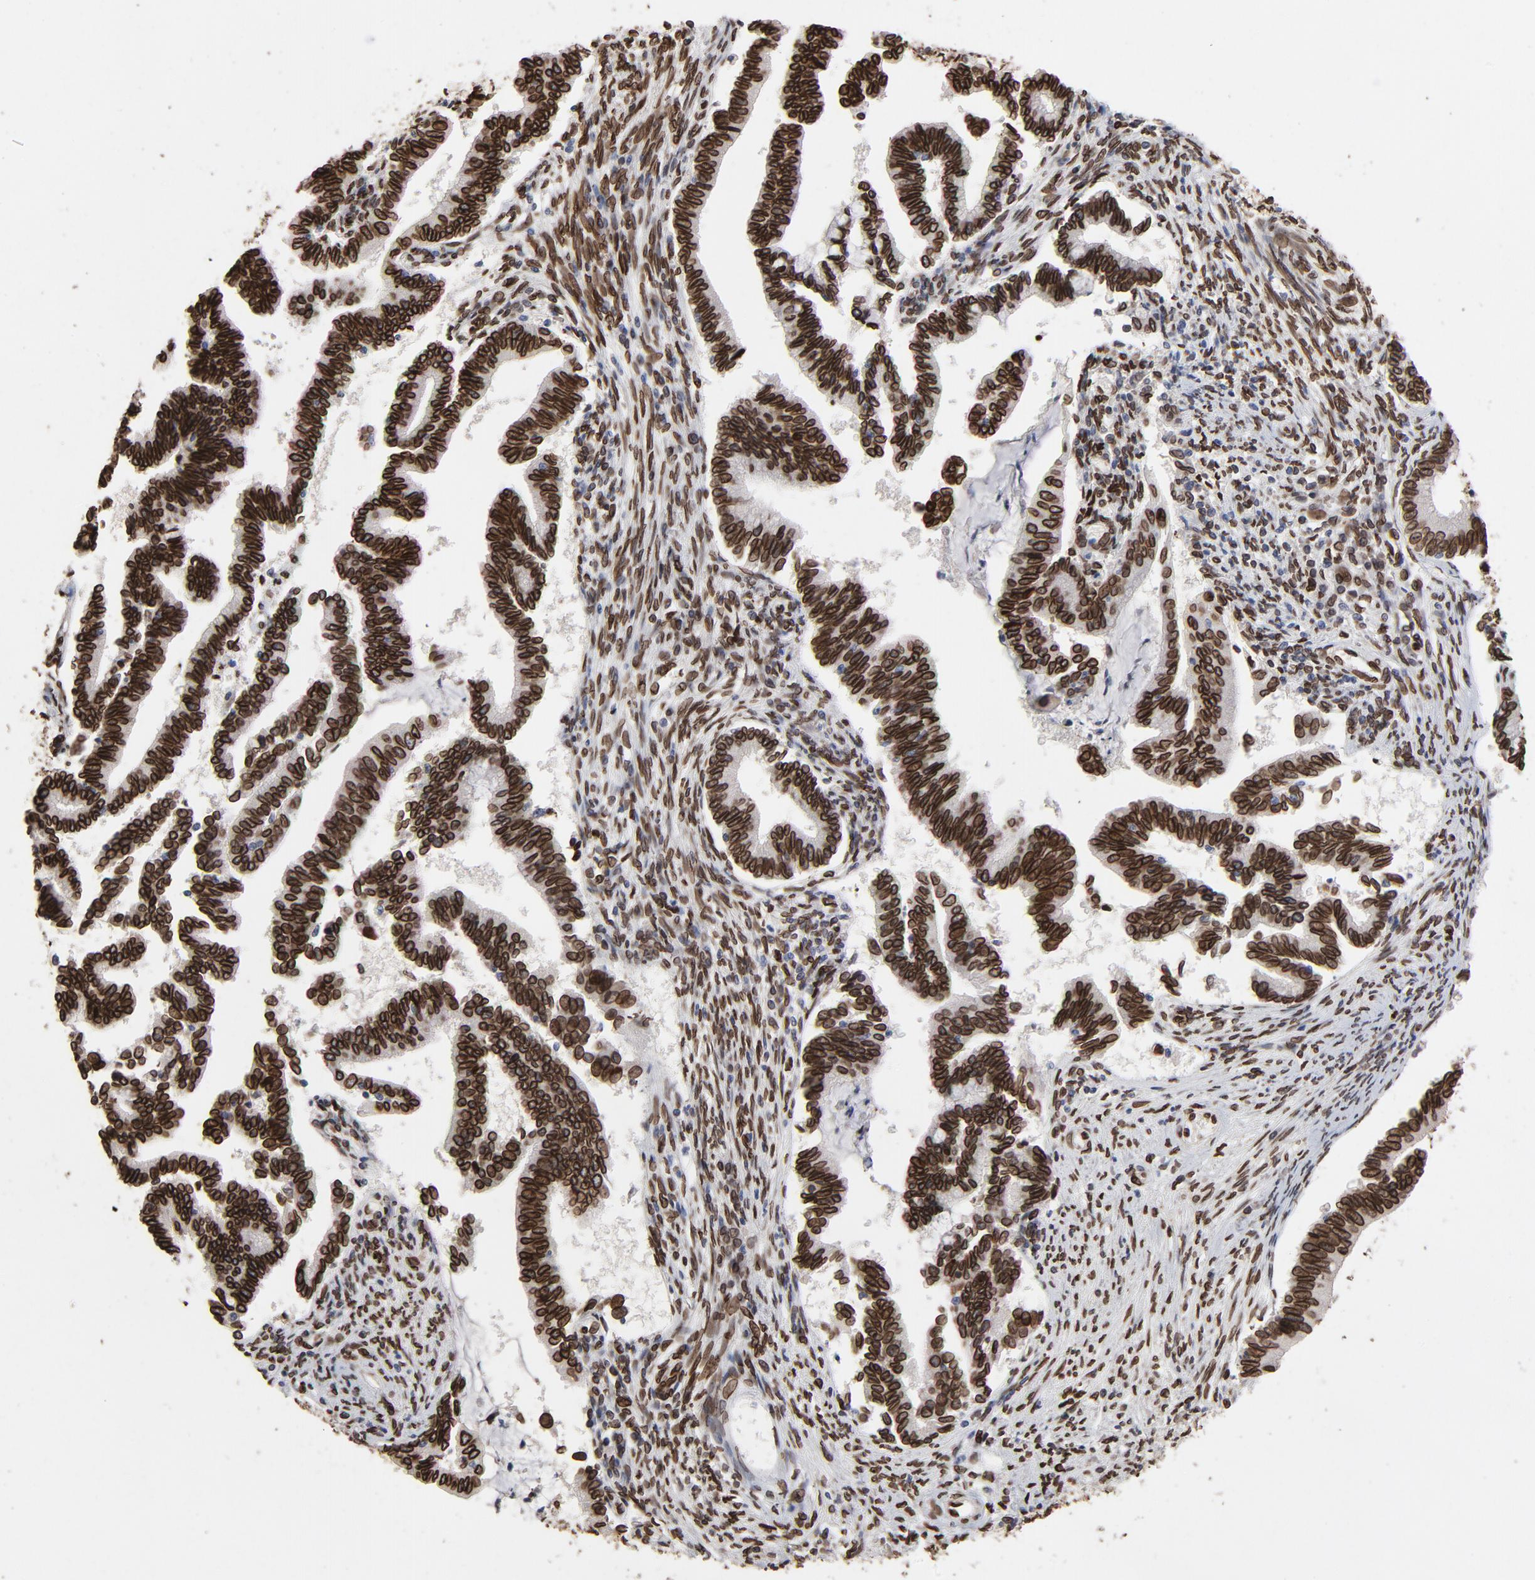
{"staining": {"intensity": "strong", "quantity": ">75%", "location": "cytoplasmic/membranous,nuclear"}, "tissue": "cervical cancer", "cell_type": "Tumor cells", "image_type": "cancer", "snomed": [{"axis": "morphology", "description": "Adenocarcinoma, NOS"}, {"axis": "topography", "description": "Cervix"}], "caption": "Cervical cancer stained with immunohistochemistry (IHC) shows strong cytoplasmic/membranous and nuclear positivity in approximately >75% of tumor cells.", "gene": "LMNA", "patient": {"sex": "female", "age": 36}}